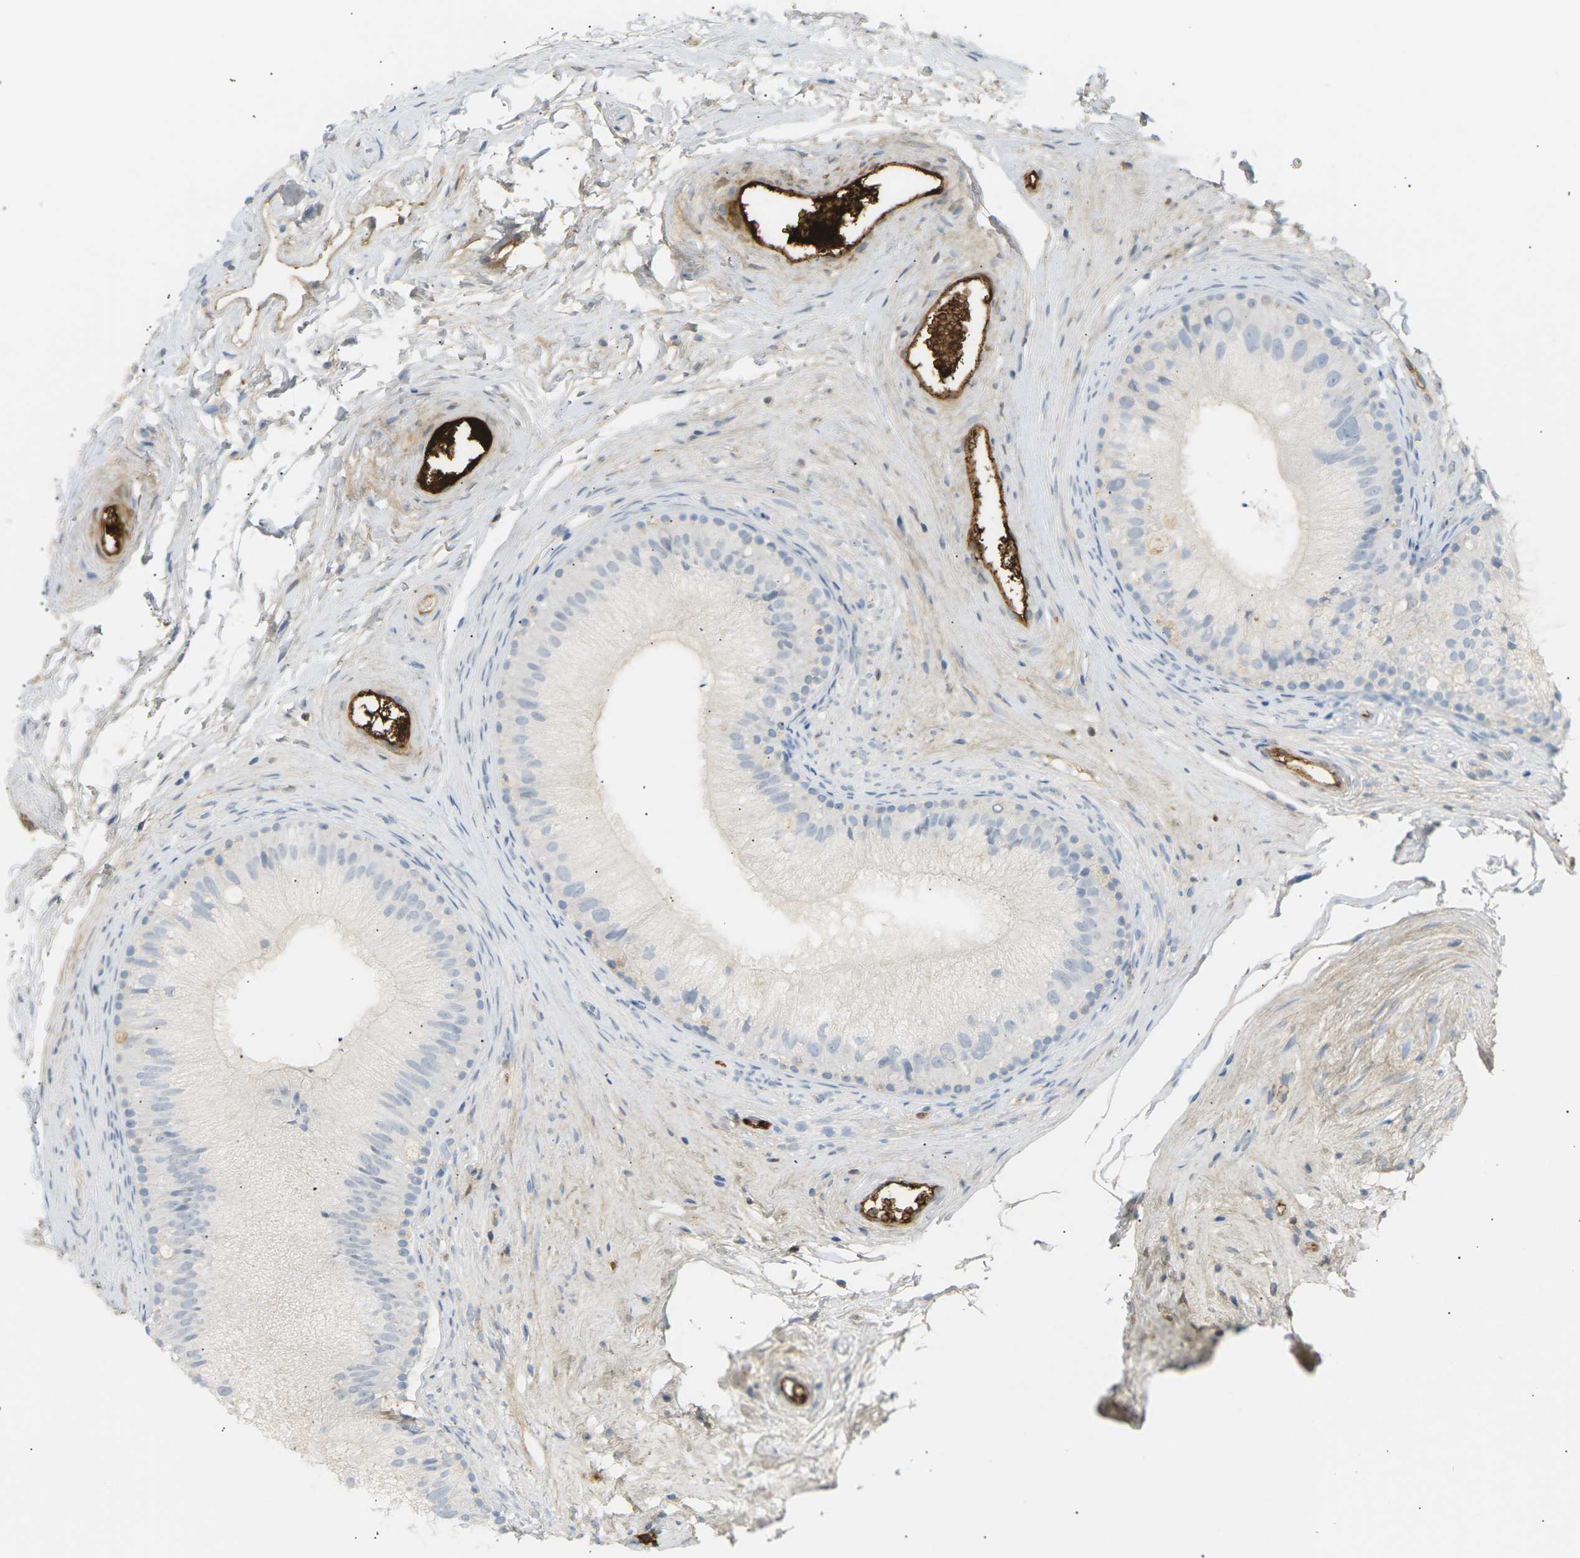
{"staining": {"intensity": "negative", "quantity": "none", "location": "none"}, "tissue": "epididymis", "cell_type": "Glandular cells", "image_type": "normal", "snomed": [{"axis": "morphology", "description": "Normal tissue, NOS"}, {"axis": "topography", "description": "Epididymis"}], "caption": "A micrograph of epididymis stained for a protein exhibits no brown staining in glandular cells. (DAB immunohistochemistry (IHC) with hematoxylin counter stain).", "gene": "IGLC3", "patient": {"sex": "male", "age": 56}}